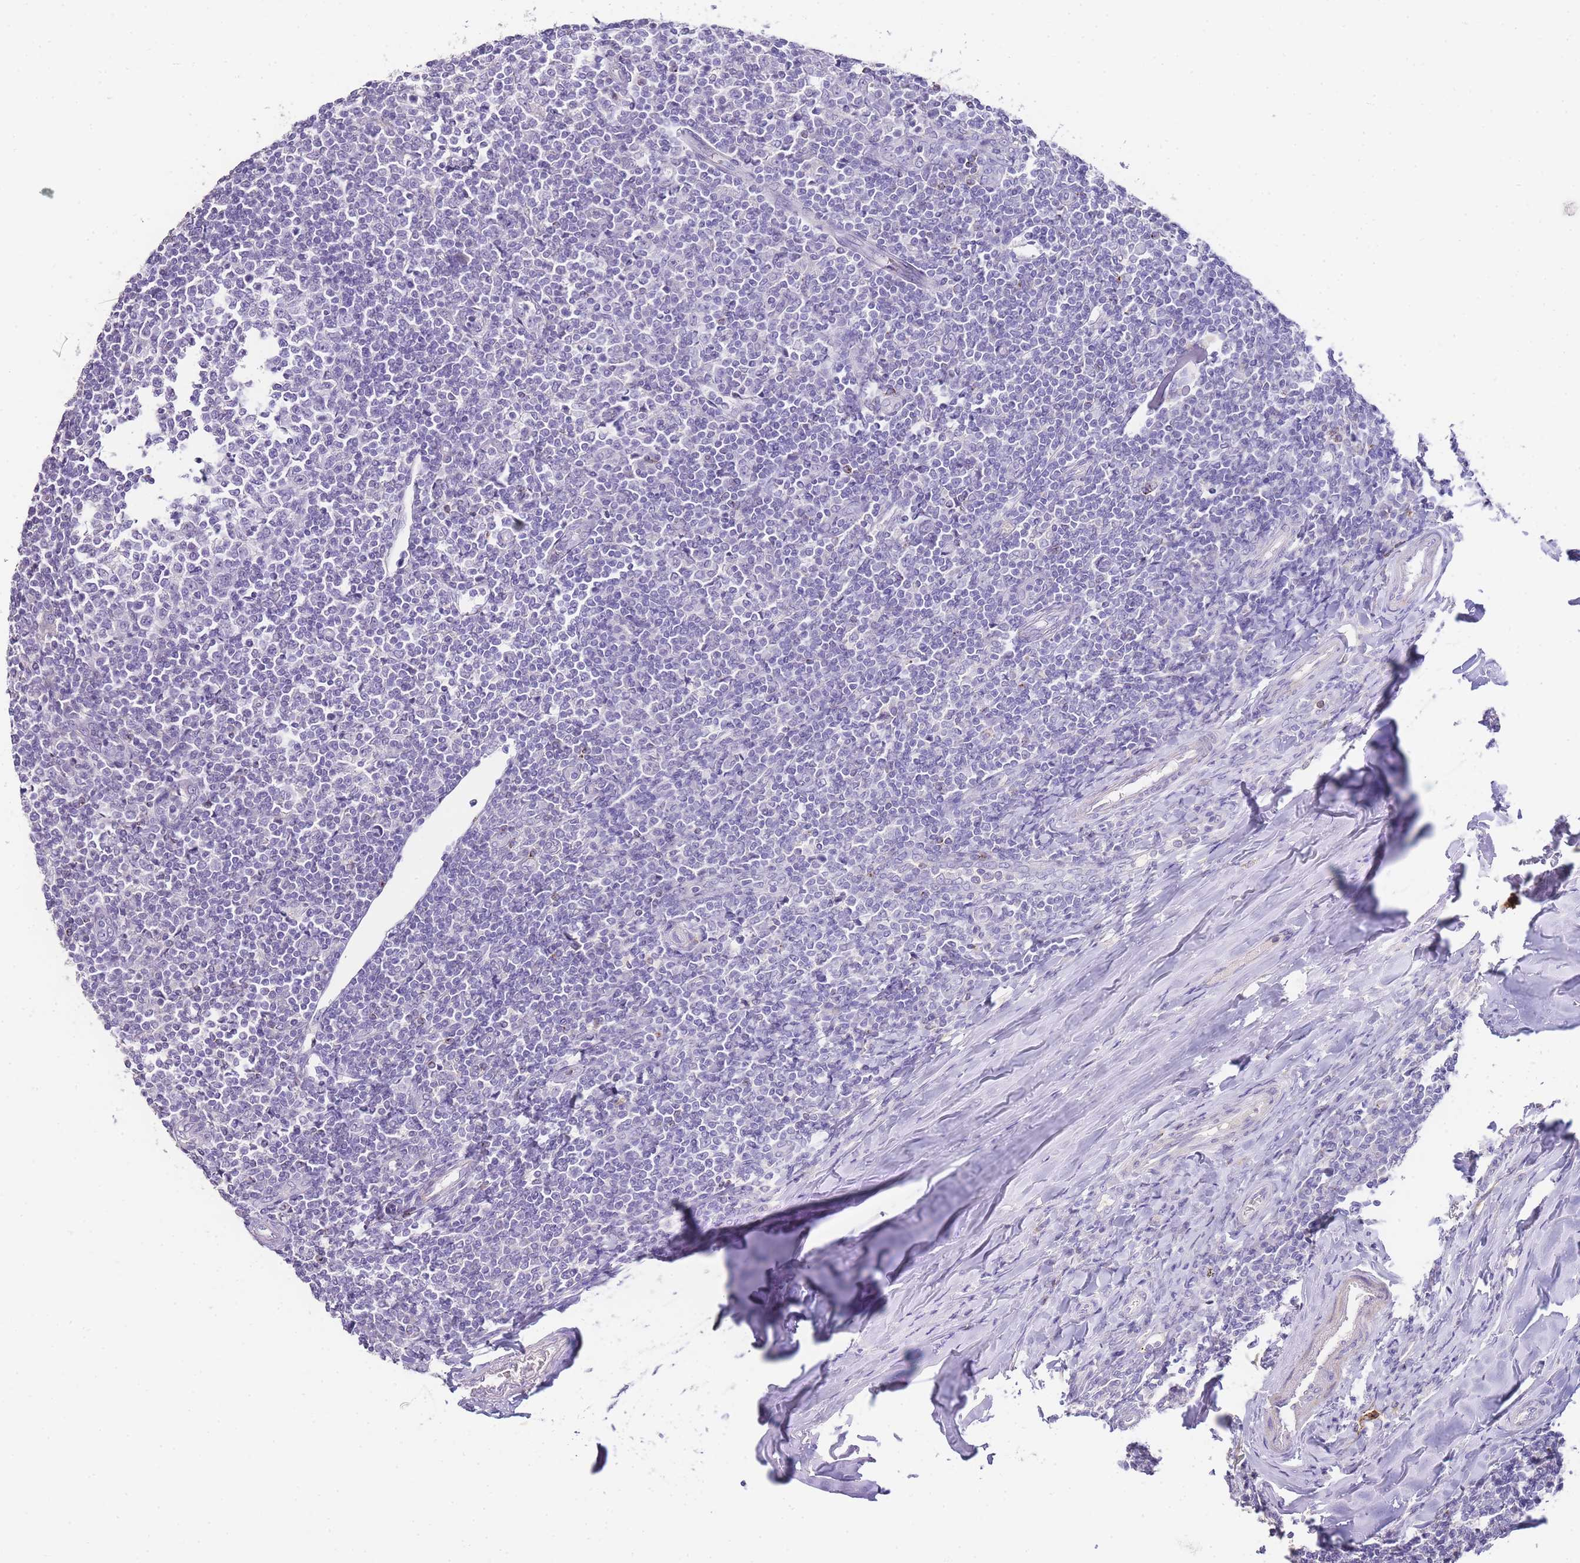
{"staining": {"intensity": "negative", "quantity": "none", "location": "none"}, "tissue": "tonsil", "cell_type": "Germinal center cells", "image_type": "normal", "snomed": [{"axis": "morphology", "description": "Normal tissue, NOS"}, {"axis": "topography", "description": "Tonsil"}], "caption": "A high-resolution histopathology image shows immunohistochemistry staining of normal tonsil, which displays no significant expression in germinal center cells.", "gene": "DPP4", "patient": {"sex": "female", "age": 19}}